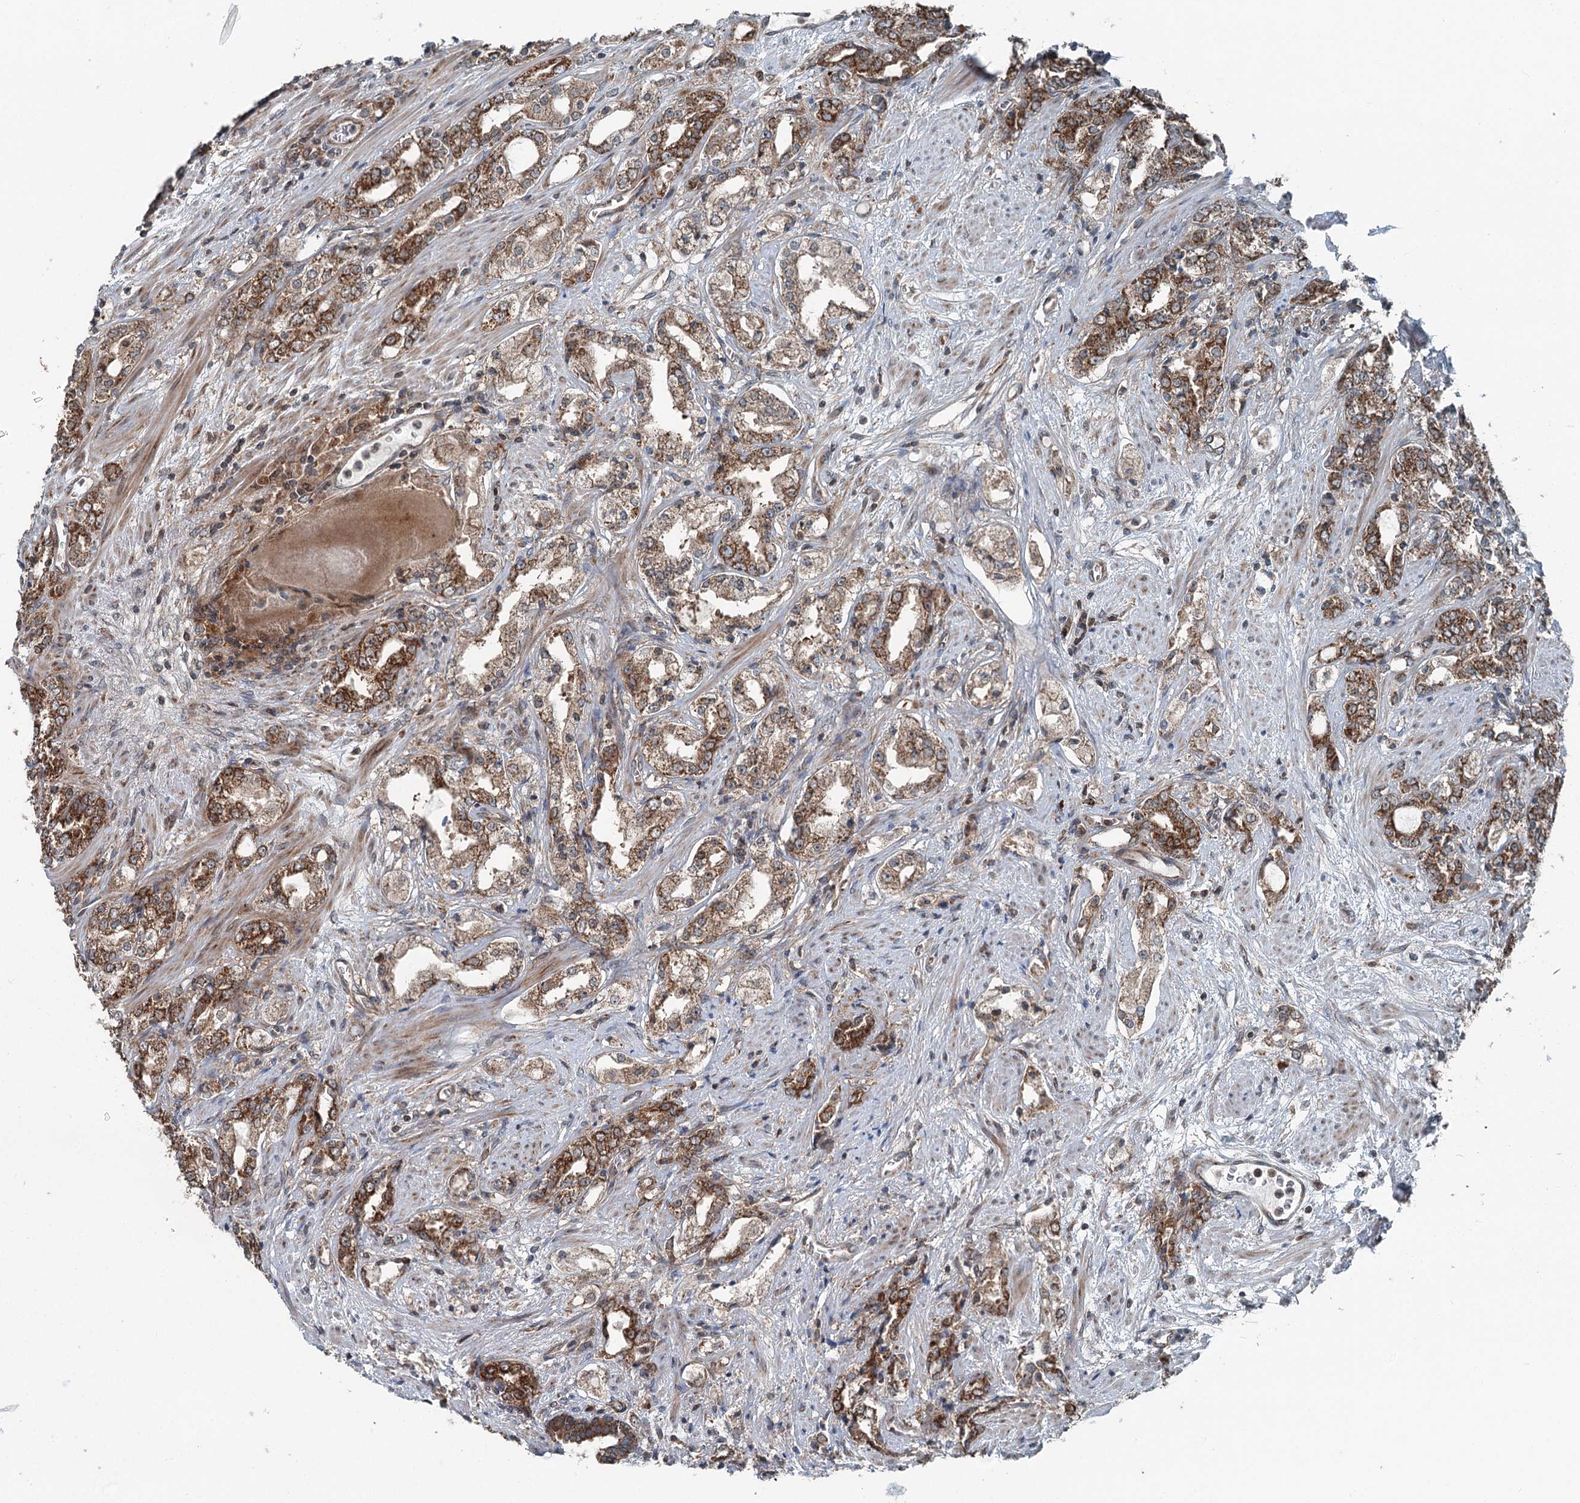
{"staining": {"intensity": "moderate", "quantity": ">75%", "location": "cytoplasmic/membranous"}, "tissue": "prostate cancer", "cell_type": "Tumor cells", "image_type": "cancer", "snomed": [{"axis": "morphology", "description": "Adenocarcinoma, High grade"}, {"axis": "topography", "description": "Prostate"}], "caption": "Adenocarcinoma (high-grade) (prostate) stained with a brown dye exhibits moderate cytoplasmic/membranous positive expression in about >75% of tumor cells.", "gene": "WAPL", "patient": {"sex": "male", "age": 64}}